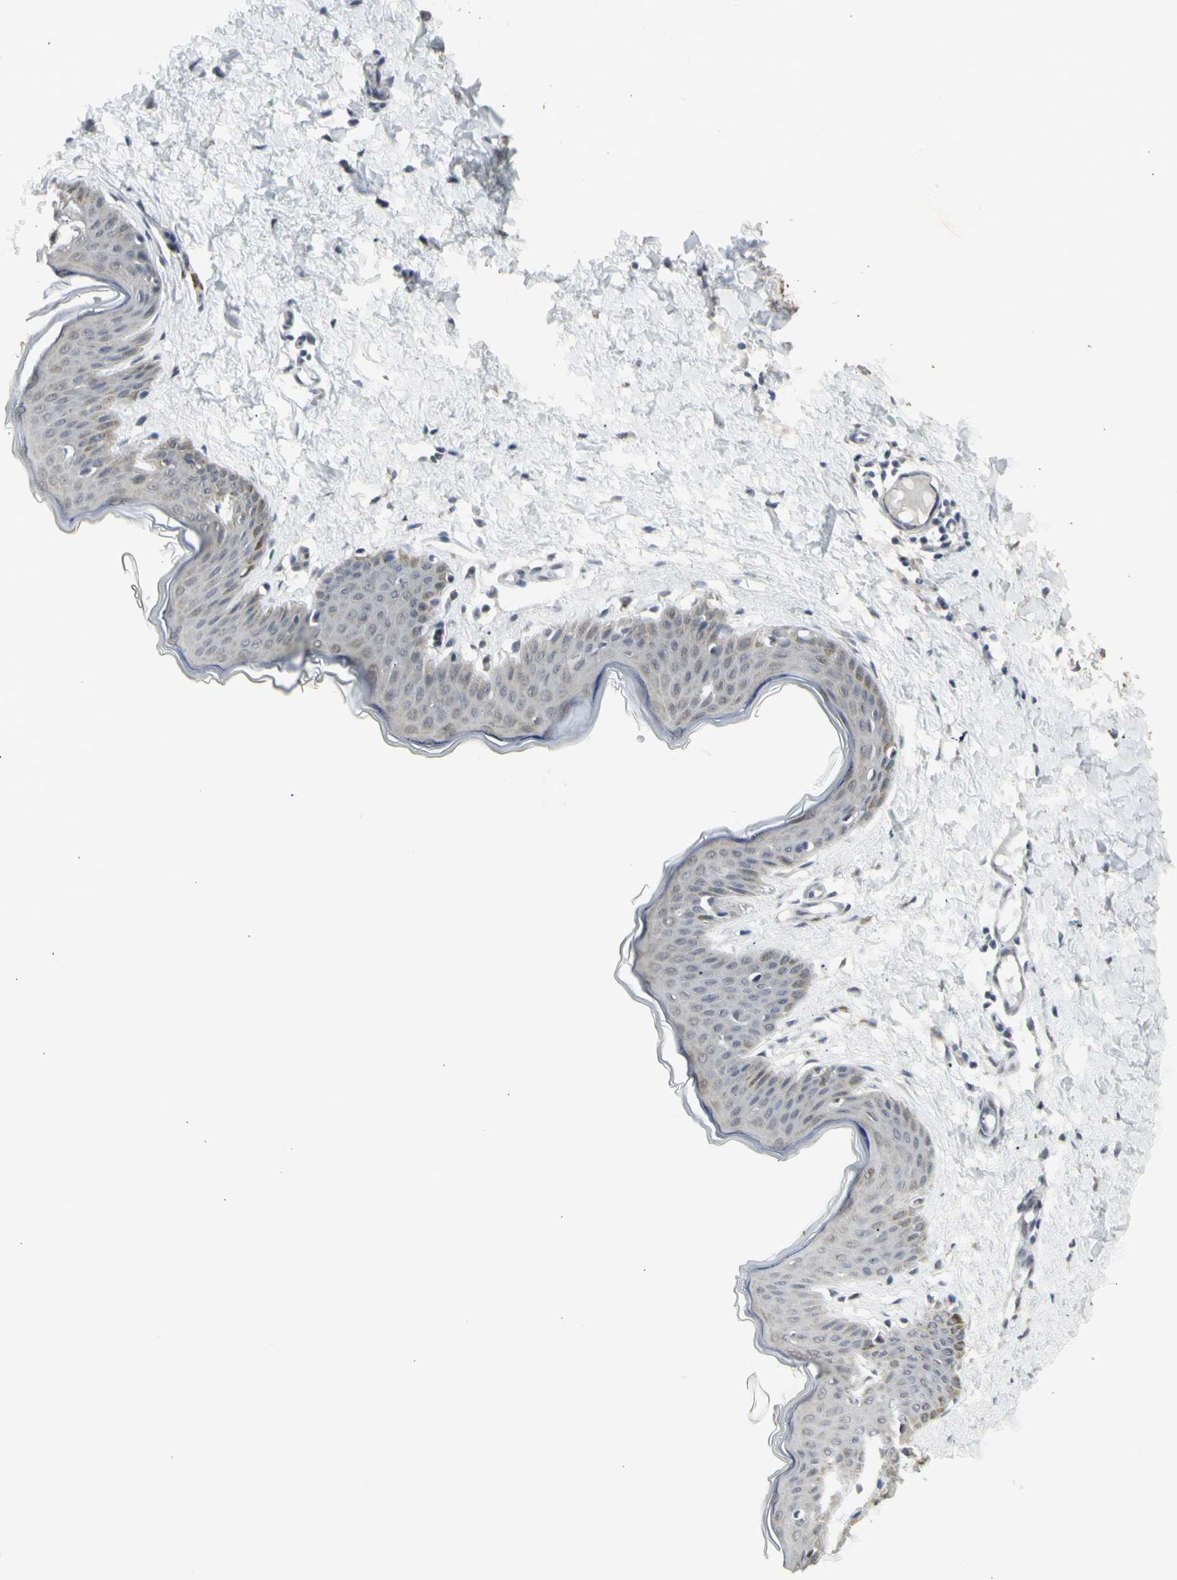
{"staining": {"intensity": "negative", "quantity": "none", "location": "none"}, "tissue": "skin", "cell_type": "Fibroblasts", "image_type": "normal", "snomed": [{"axis": "morphology", "description": "Normal tissue, NOS"}, {"axis": "topography", "description": "Skin"}], "caption": "Fibroblasts are negative for brown protein staining in benign skin.", "gene": "DHRS7B", "patient": {"sex": "female", "age": 17}}